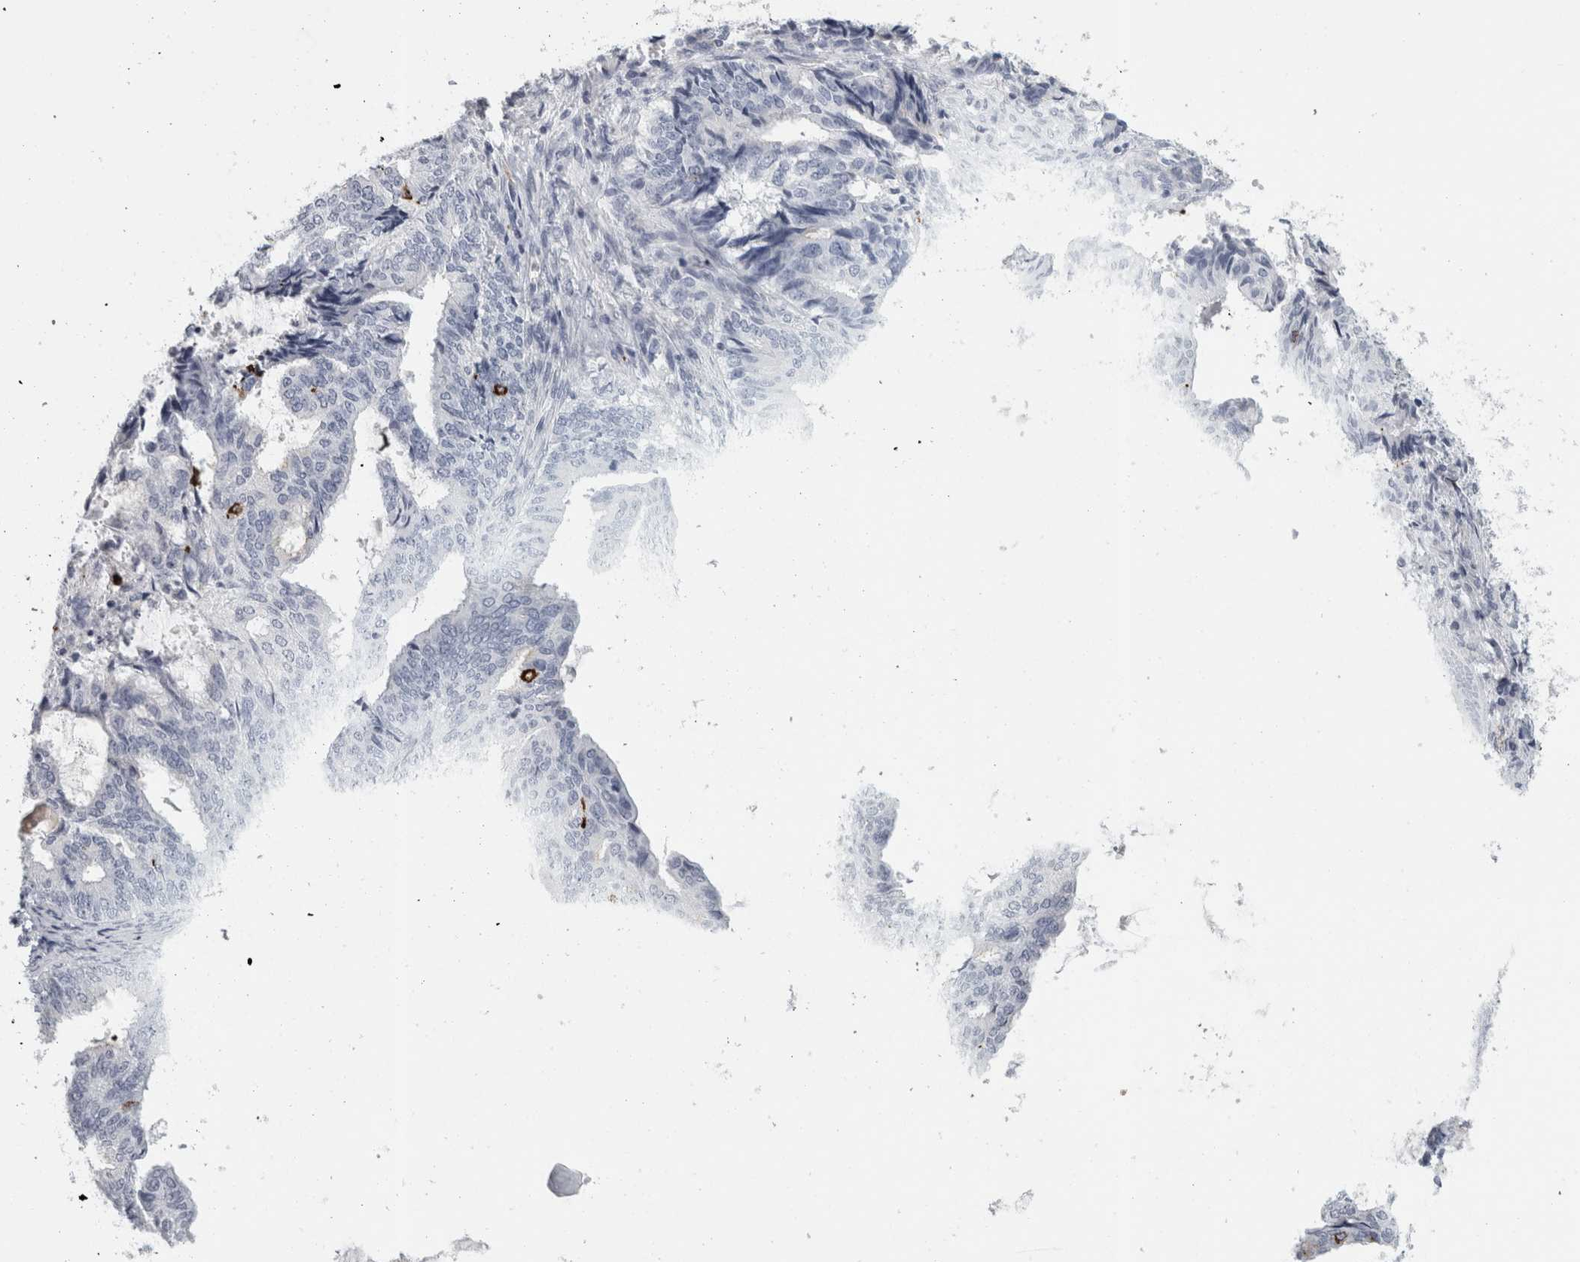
{"staining": {"intensity": "strong", "quantity": "<25%", "location": "cytoplasmic/membranous"}, "tissue": "endometrial cancer", "cell_type": "Tumor cells", "image_type": "cancer", "snomed": [{"axis": "morphology", "description": "Adenocarcinoma, NOS"}, {"axis": "topography", "description": "Endometrium"}], "caption": "Endometrial adenocarcinoma stained with a protein marker shows strong staining in tumor cells.", "gene": "CPE", "patient": {"sex": "female", "age": 58}}